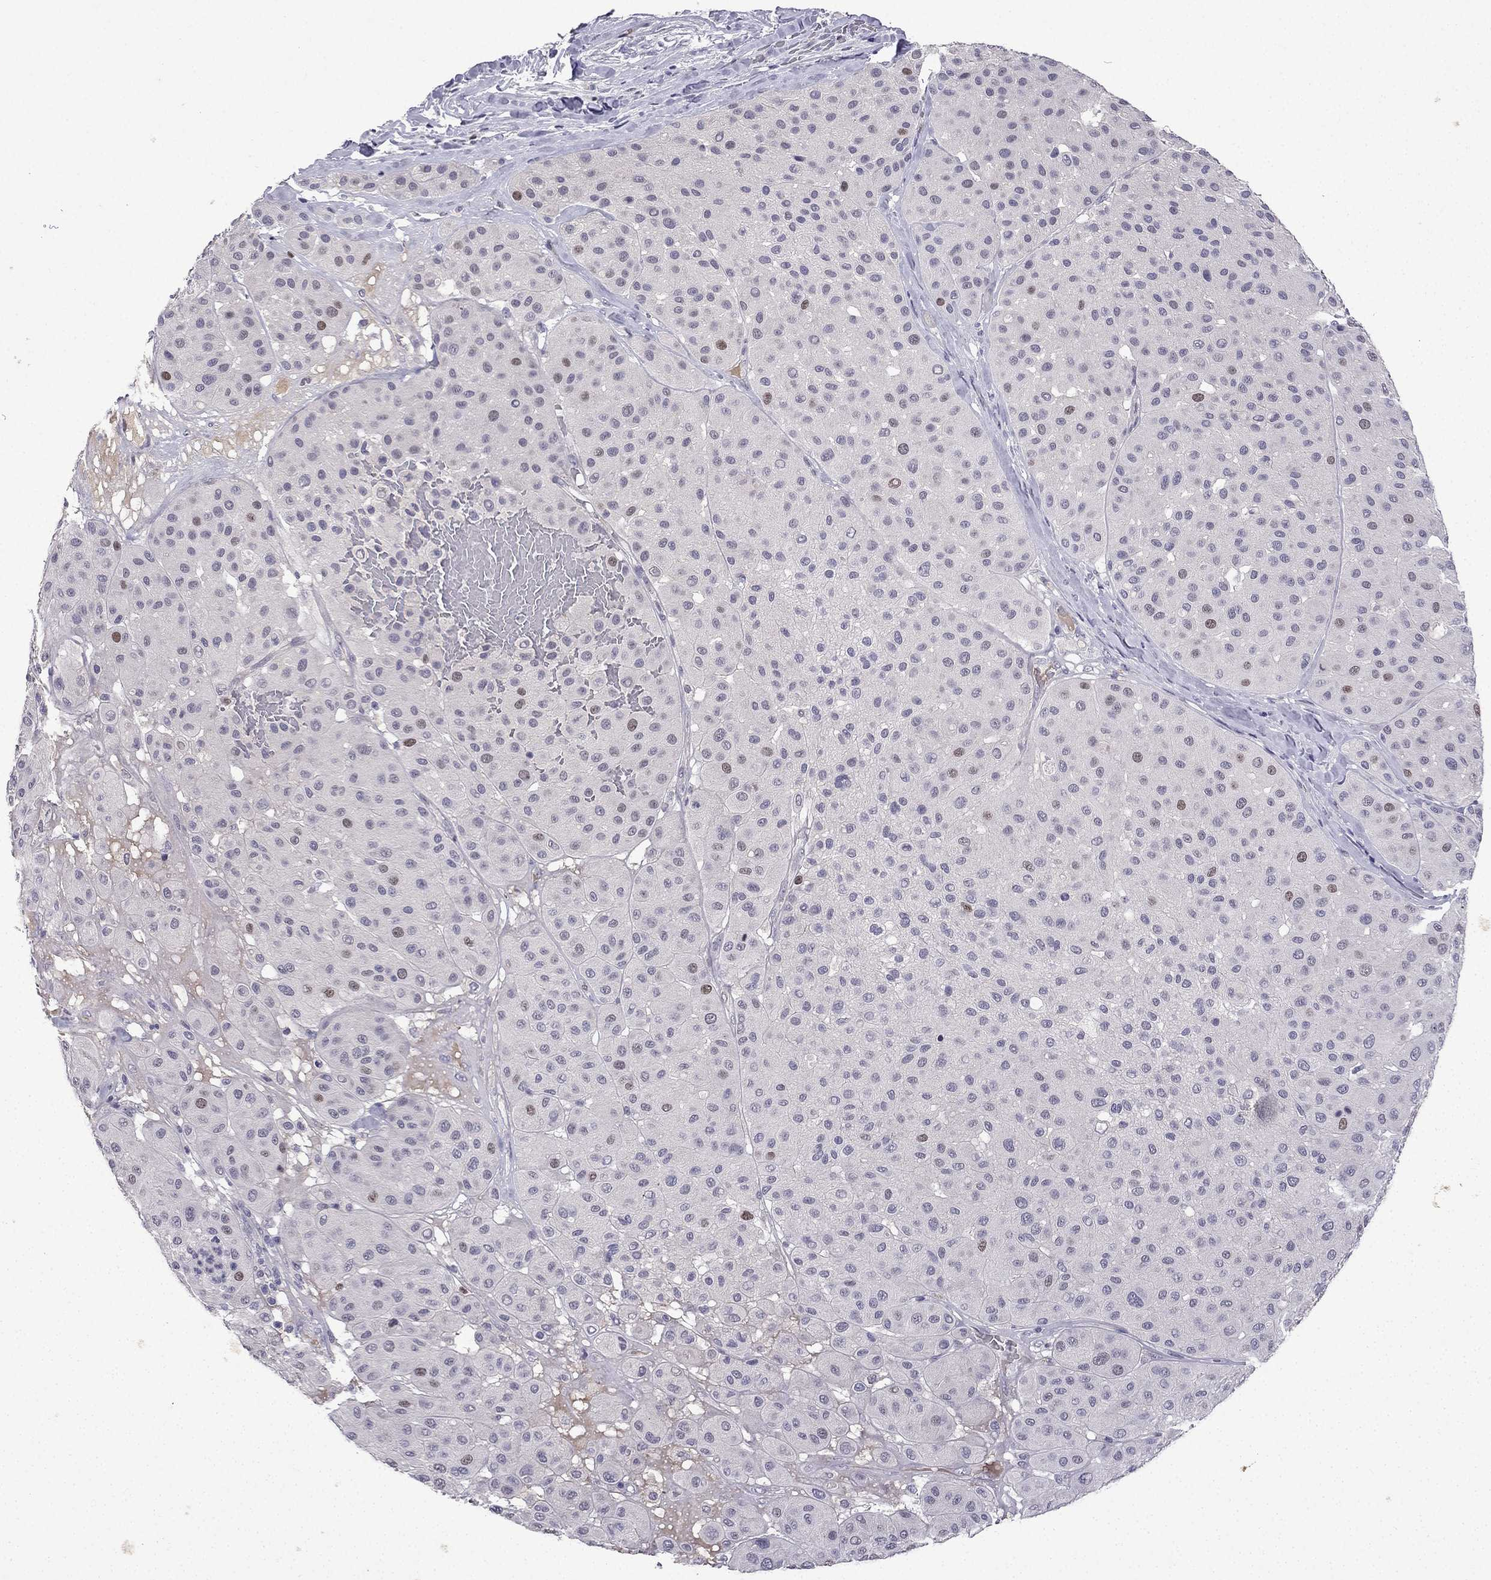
{"staining": {"intensity": "weak", "quantity": "<25%", "location": "nuclear"}, "tissue": "melanoma", "cell_type": "Tumor cells", "image_type": "cancer", "snomed": [{"axis": "morphology", "description": "Malignant melanoma, Metastatic site"}, {"axis": "topography", "description": "Smooth muscle"}], "caption": "Tumor cells are negative for protein expression in human melanoma. (DAB immunohistochemistry (IHC), high magnification).", "gene": "UHRF1", "patient": {"sex": "male", "age": 41}}